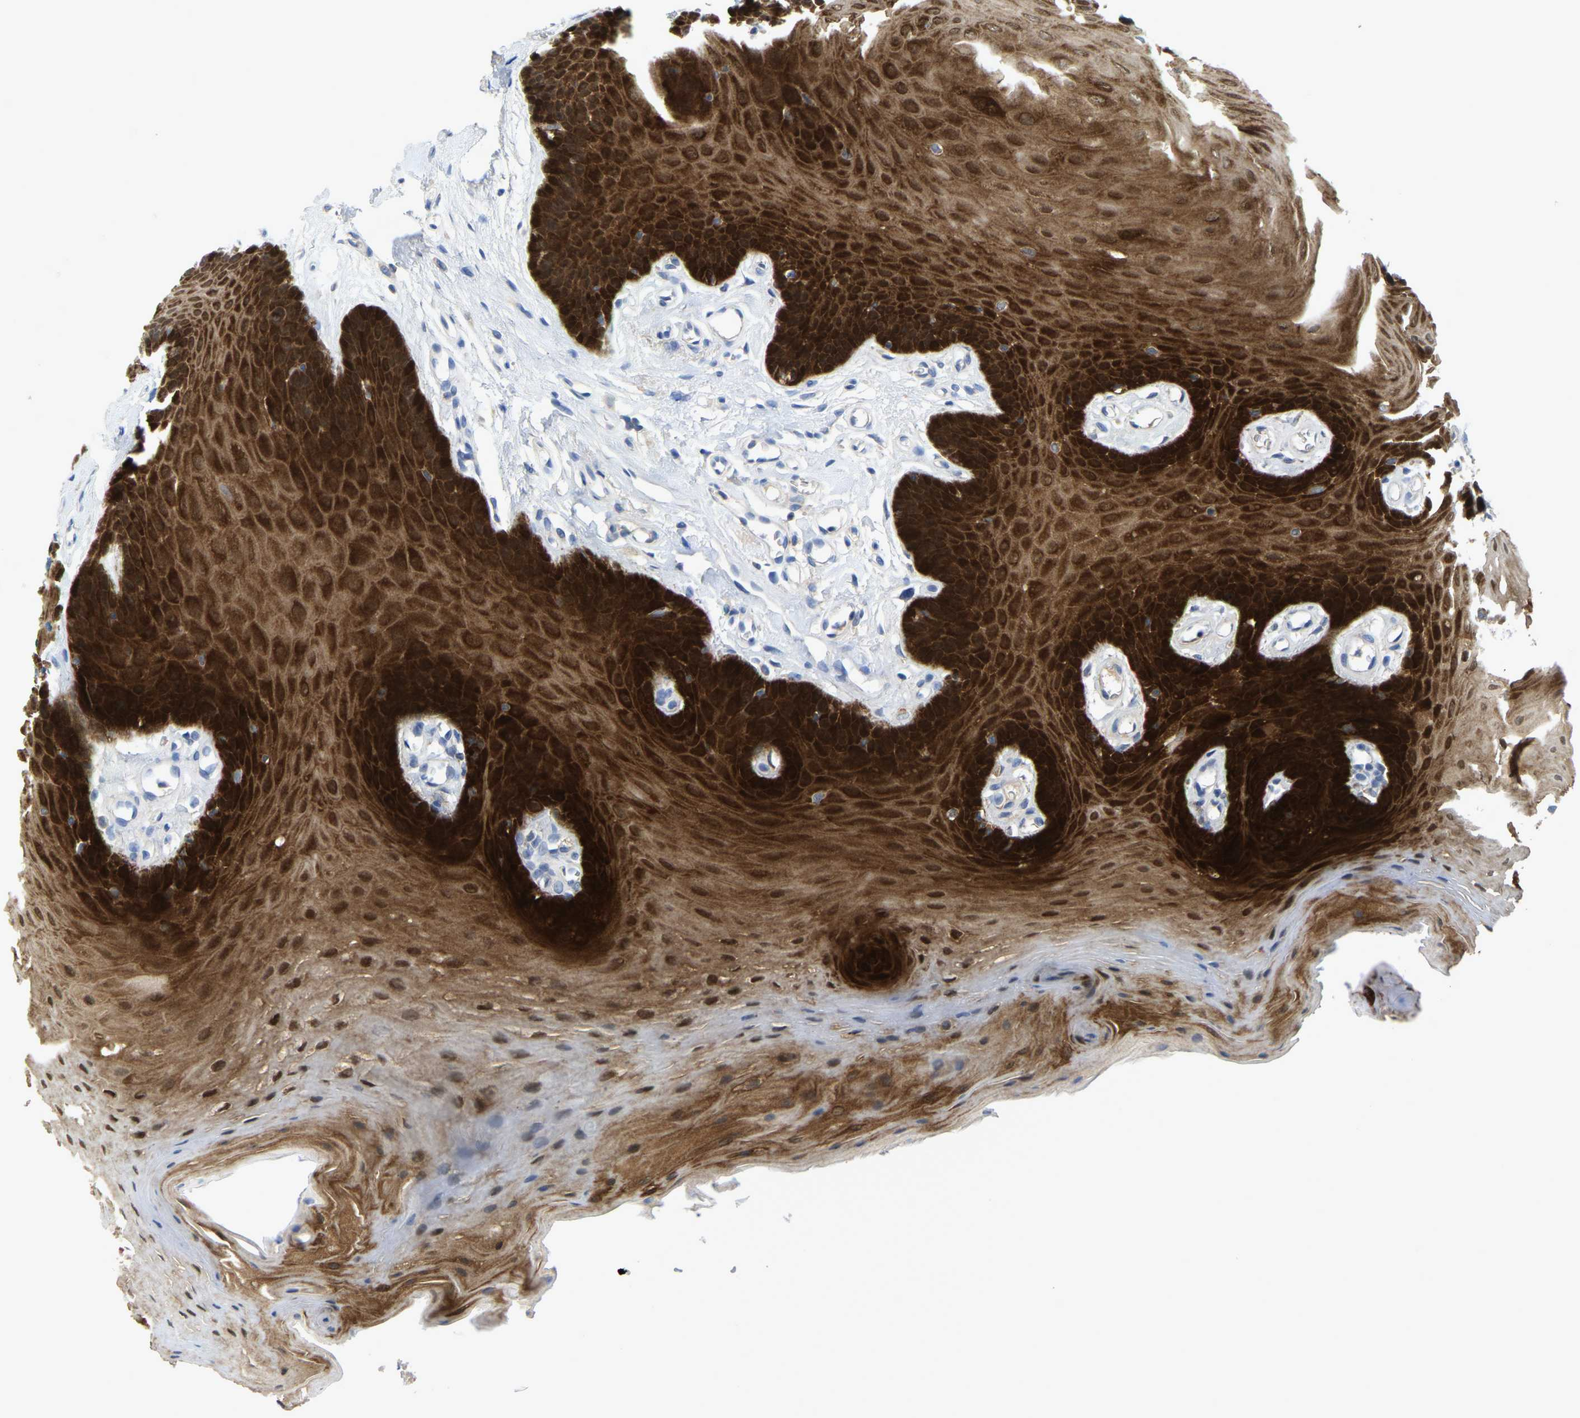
{"staining": {"intensity": "strong", "quantity": ">75%", "location": "cytoplasmic/membranous"}, "tissue": "oral mucosa", "cell_type": "Squamous epithelial cells", "image_type": "normal", "snomed": [{"axis": "morphology", "description": "Normal tissue, NOS"}, {"axis": "morphology", "description": "Squamous cell carcinoma, NOS"}, {"axis": "topography", "description": "Oral tissue"}, {"axis": "topography", "description": "Head-Neck"}], "caption": "IHC micrograph of normal oral mucosa stained for a protein (brown), which shows high levels of strong cytoplasmic/membranous staining in approximately >75% of squamous epithelial cells.", "gene": "SERPINB5", "patient": {"sex": "male", "age": 71}}